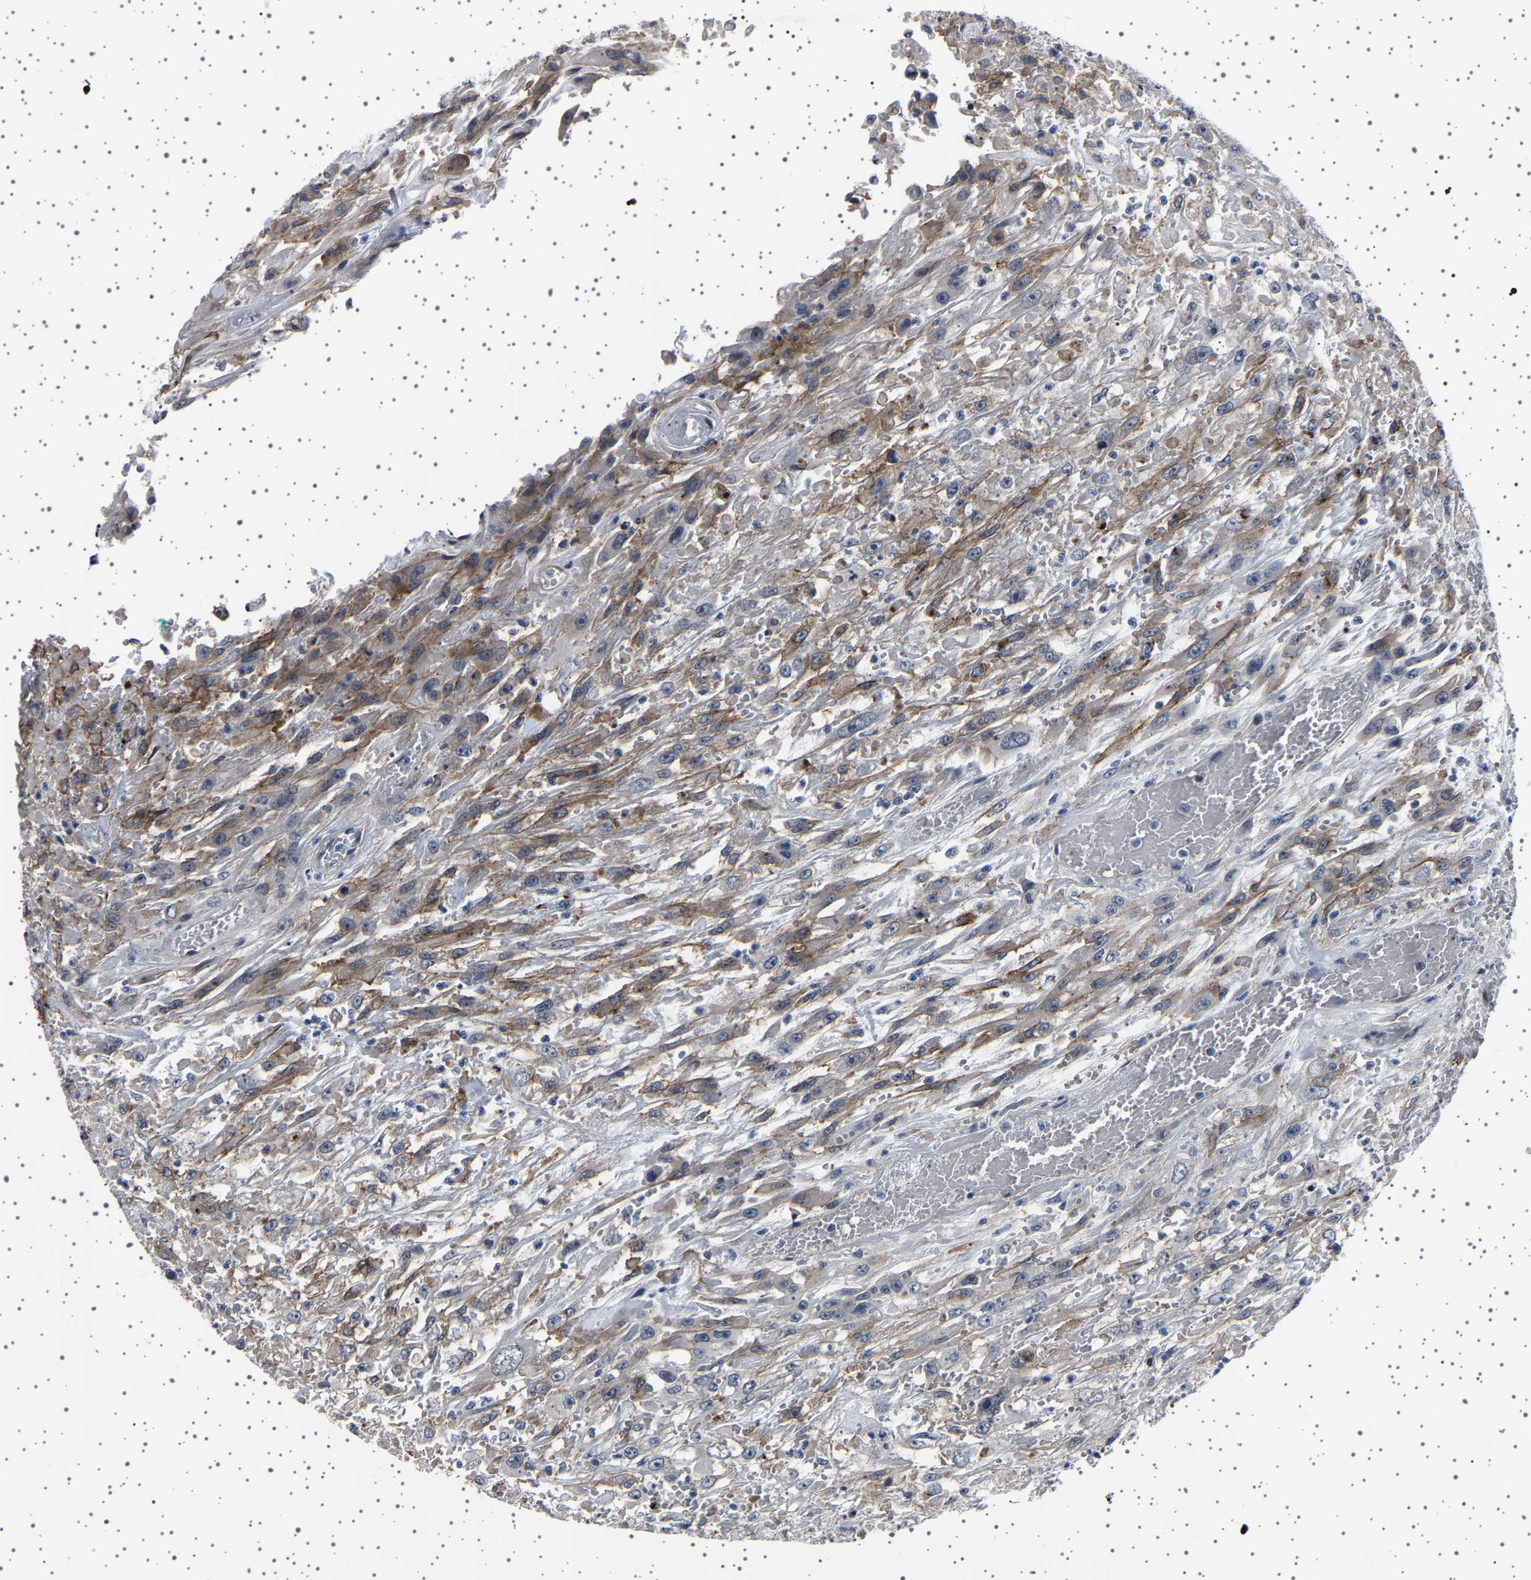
{"staining": {"intensity": "weak", "quantity": "25%-75%", "location": "cytoplasmic/membranous"}, "tissue": "urothelial cancer", "cell_type": "Tumor cells", "image_type": "cancer", "snomed": [{"axis": "morphology", "description": "Urothelial carcinoma, High grade"}, {"axis": "topography", "description": "Urinary bladder"}], "caption": "Immunohistochemical staining of urothelial cancer shows weak cytoplasmic/membranous protein expression in about 25%-75% of tumor cells.", "gene": "PAK5", "patient": {"sex": "male", "age": 46}}